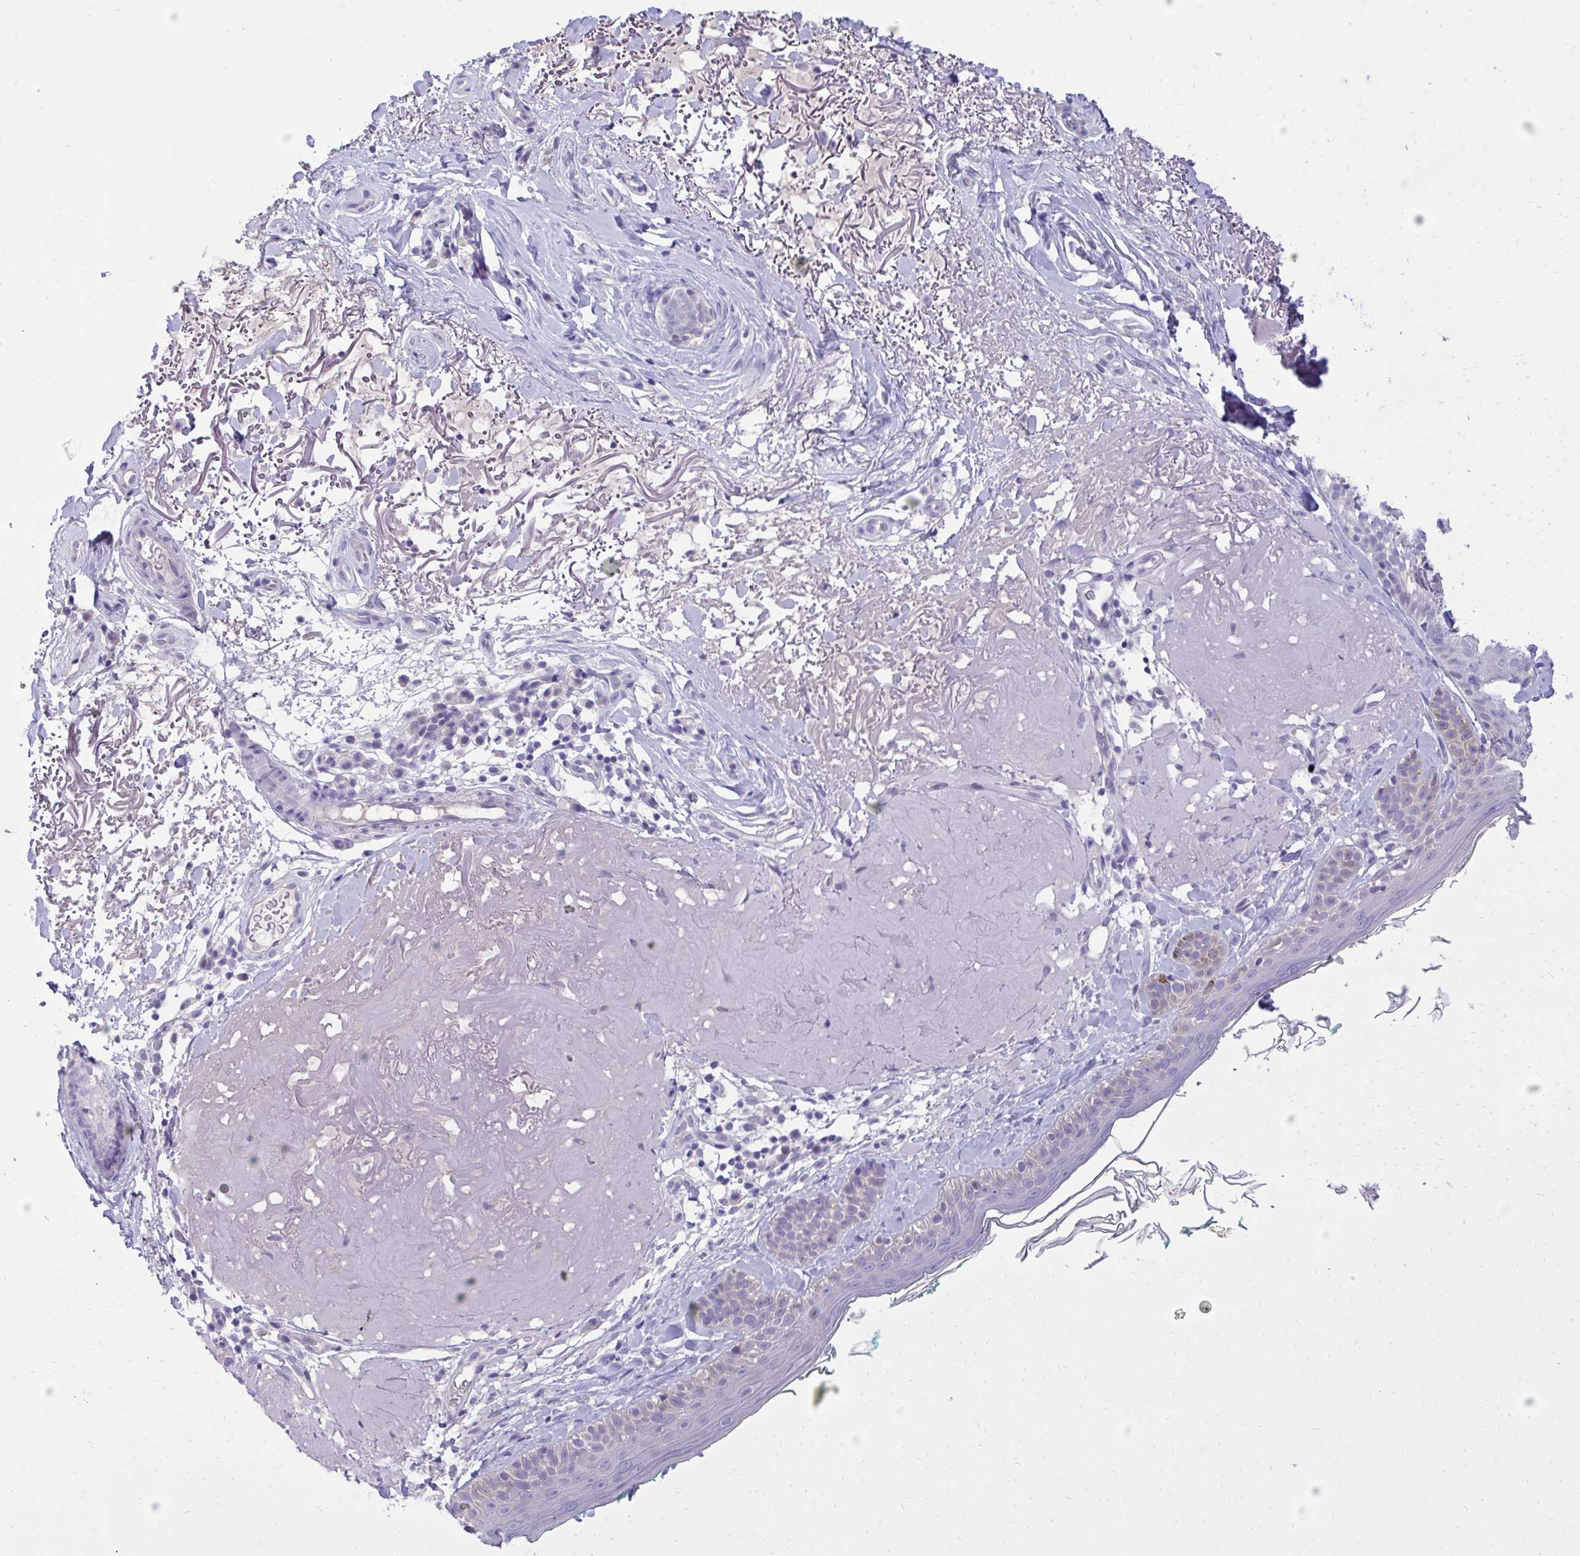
{"staining": {"intensity": "negative", "quantity": "none", "location": "none"}, "tissue": "skin", "cell_type": "Fibroblasts", "image_type": "normal", "snomed": [{"axis": "morphology", "description": "Normal tissue, NOS"}, {"axis": "topography", "description": "Skin"}], "caption": "Skin was stained to show a protein in brown. There is no significant expression in fibroblasts. The staining is performed using DAB brown chromogen with nuclei counter-stained in using hematoxylin.", "gene": "TMCO5A", "patient": {"sex": "male", "age": 73}}